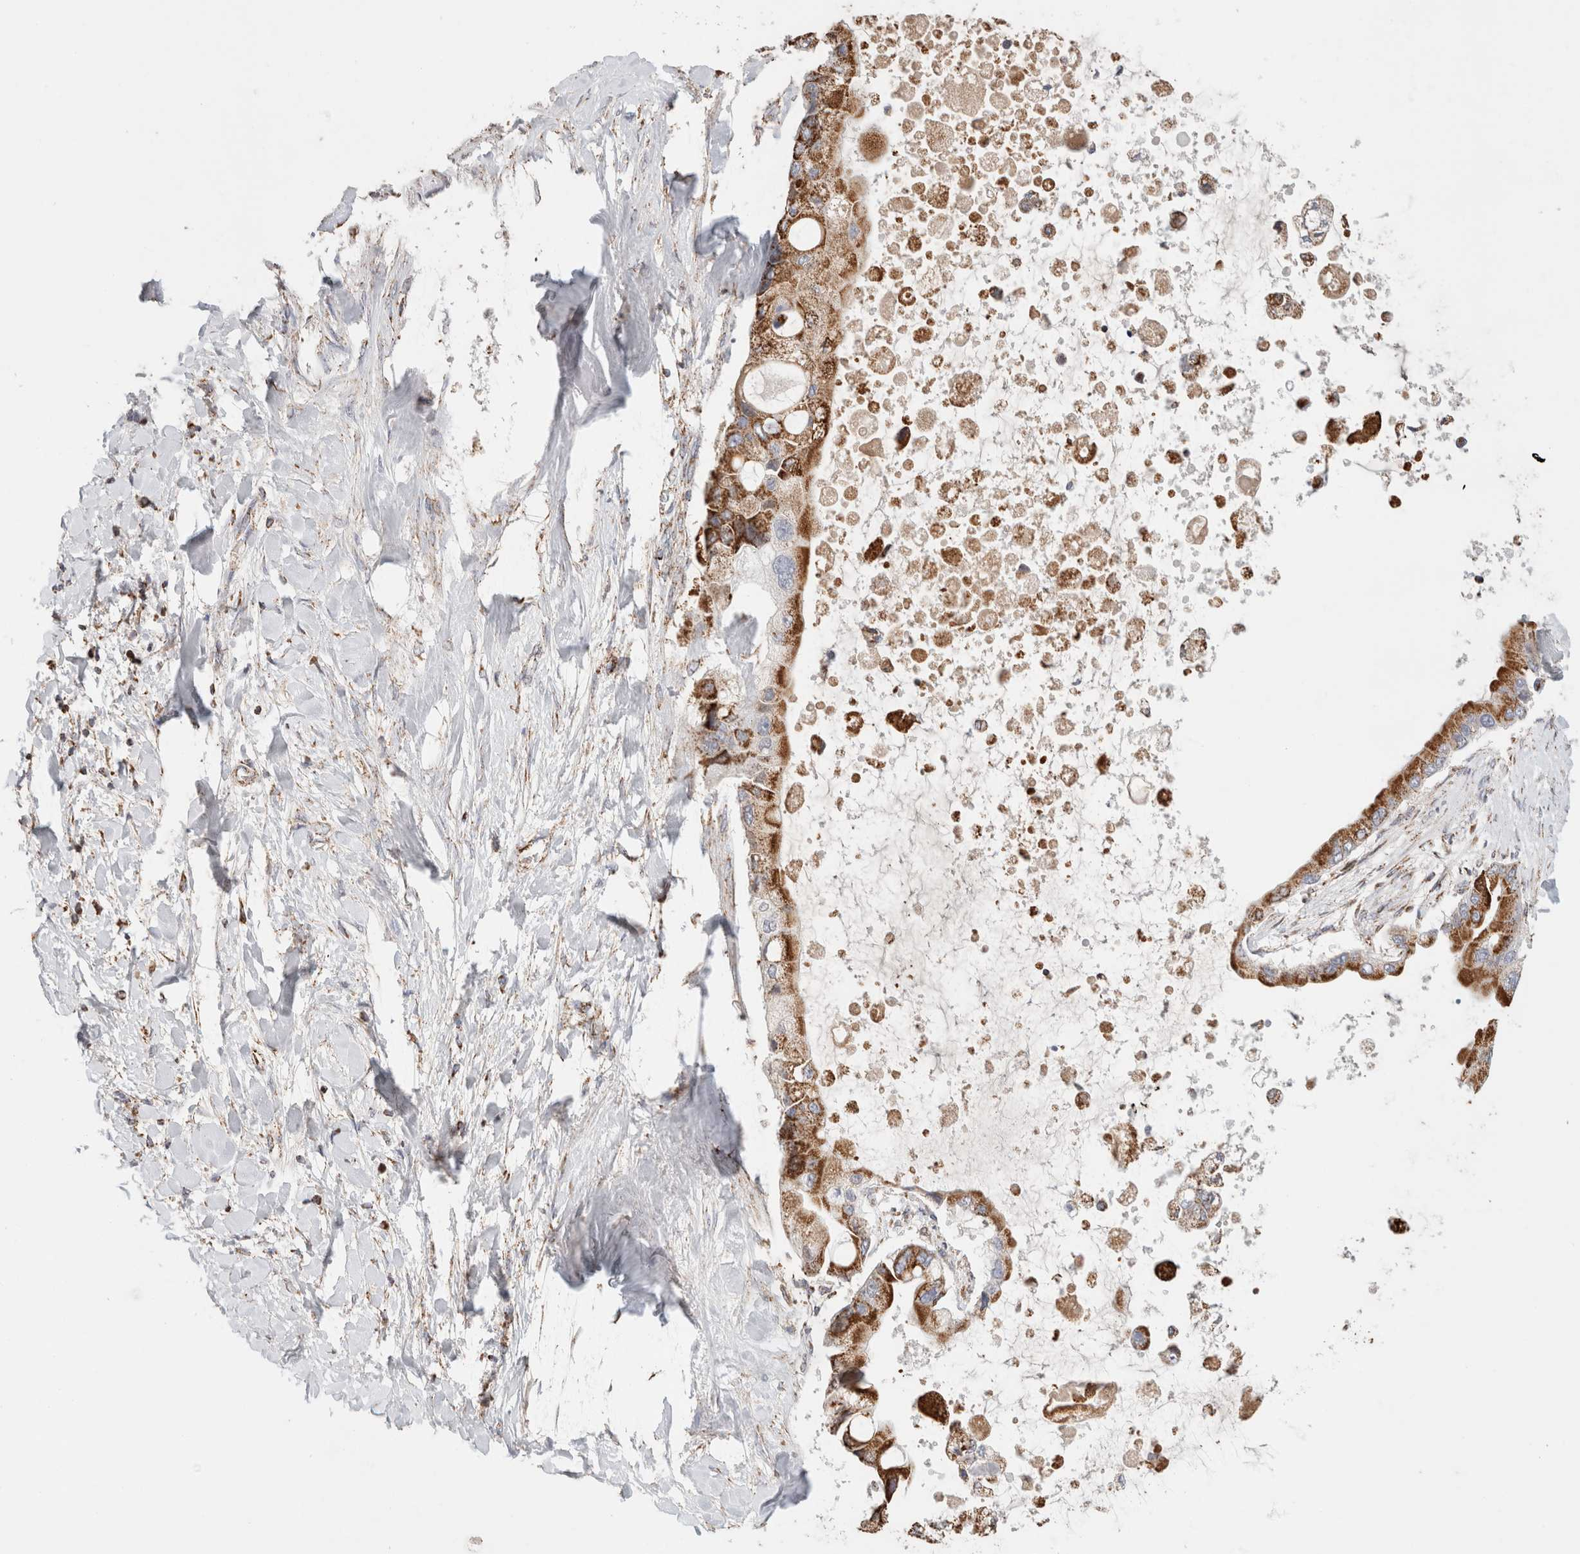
{"staining": {"intensity": "strong", "quantity": ">75%", "location": "cytoplasmic/membranous"}, "tissue": "liver cancer", "cell_type": "Tumor cells", "image_type": "cancer", "snomed": [{"axis": "morphology", "description": "Cholangiocarcinoma"}, {"axis": "topography", "description": "Liver"}], "caption": "A photomicrograph of human liver cancer (cholangiocarcinoma) stained for a protein demonstrates strong cytoplasmic/membranous brown staining in tumor cells.", "gene": "C1QBP", "patient": {"sex": "male", "age": 50}}